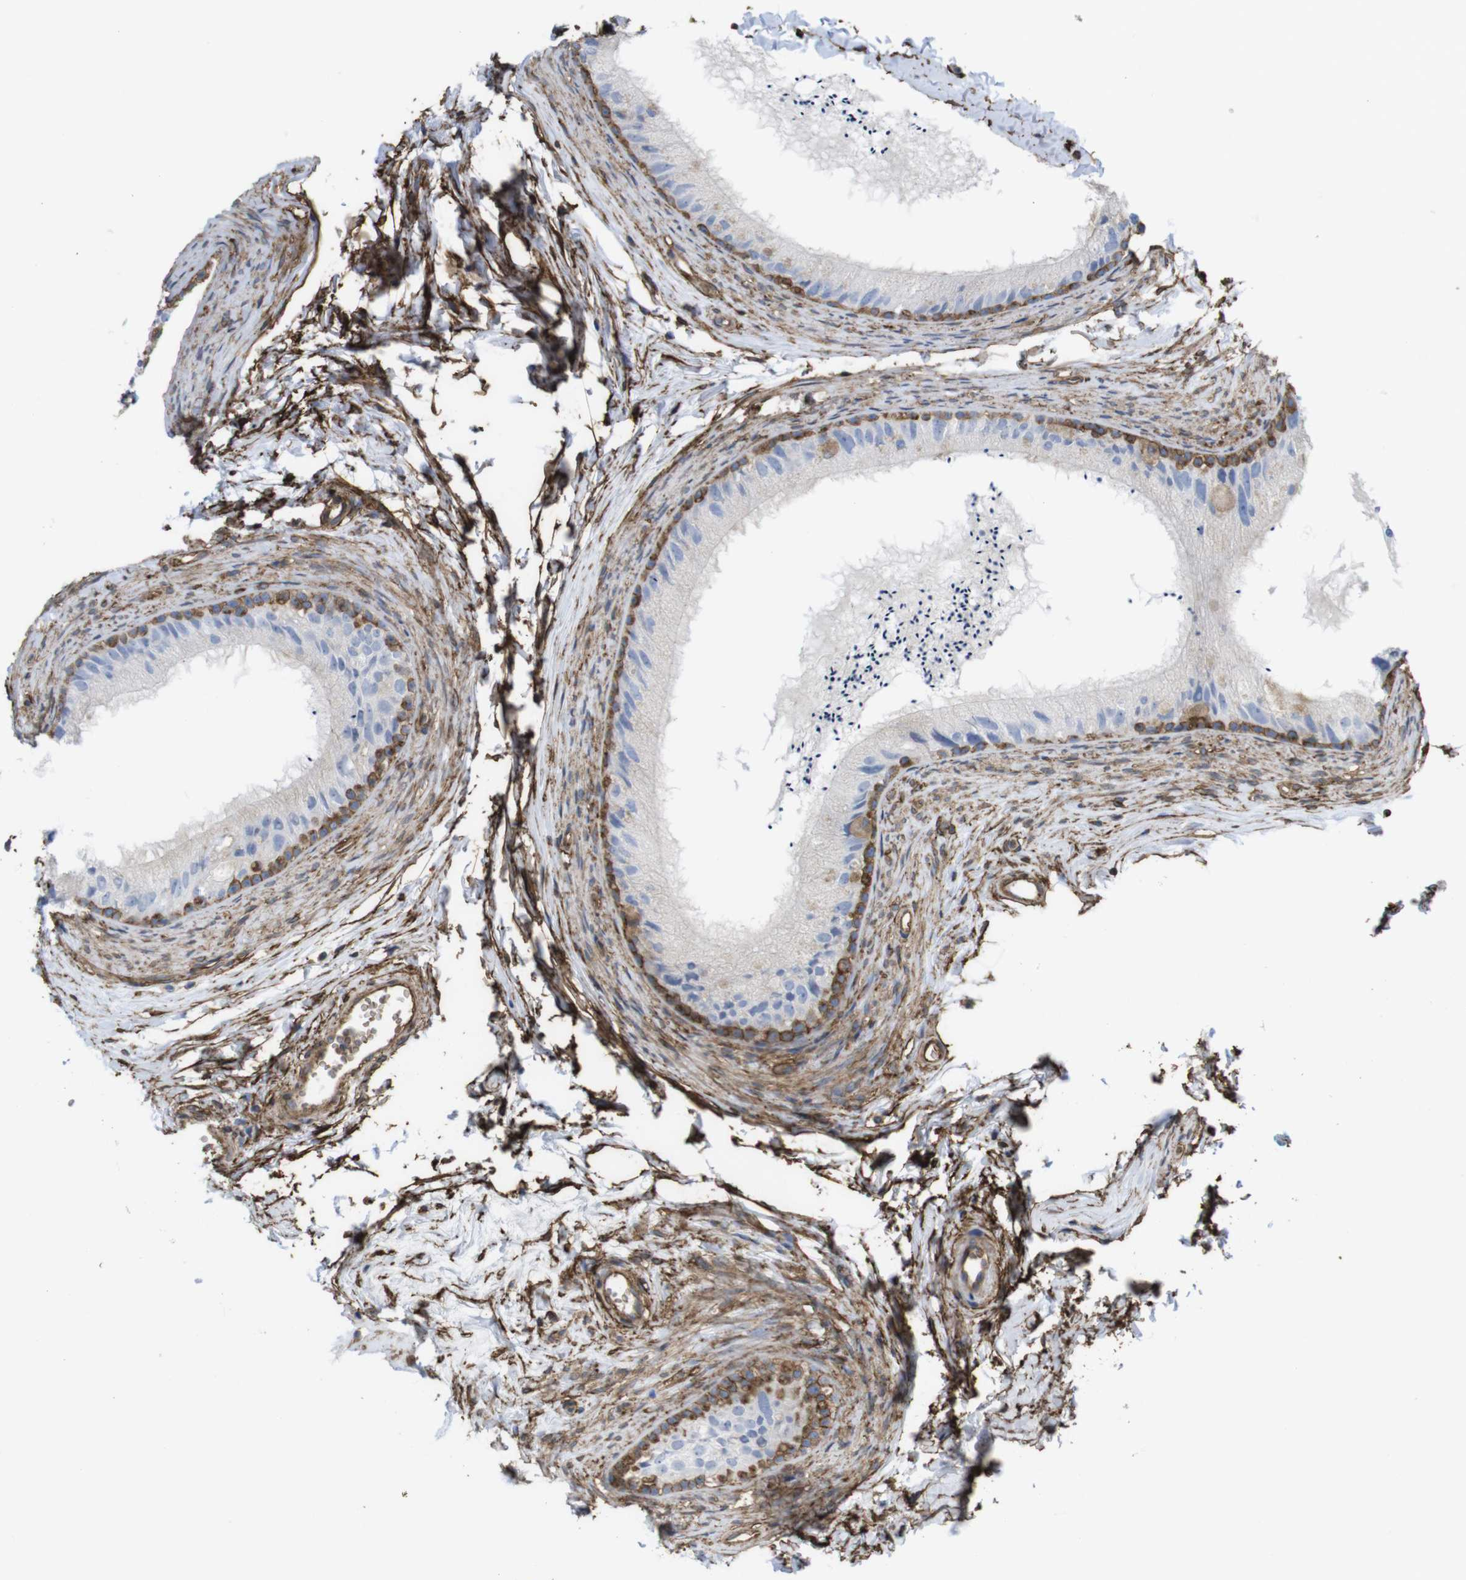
{"staining": {"intensity": "moderate", "quantity": "<25%", "location": "cytoplasmic/membranous"}, "tissue": "epididymis", "cell_type": "Glandular cells", "image_type": "normal", "snomed": [{"axis": "morphology", "description": "Normal tissue, NOS"}, {"axis": "topography", "description": "Epididymis"}], "caption": "This histopathology image displays immunohistochemistry staining of benign human epididymis, with low moderate cytoplasmic/membranous expression in about <25% of glandular cells.", "gene": "CYBRD1", "patient": {"sex": "male", "age": 56}}